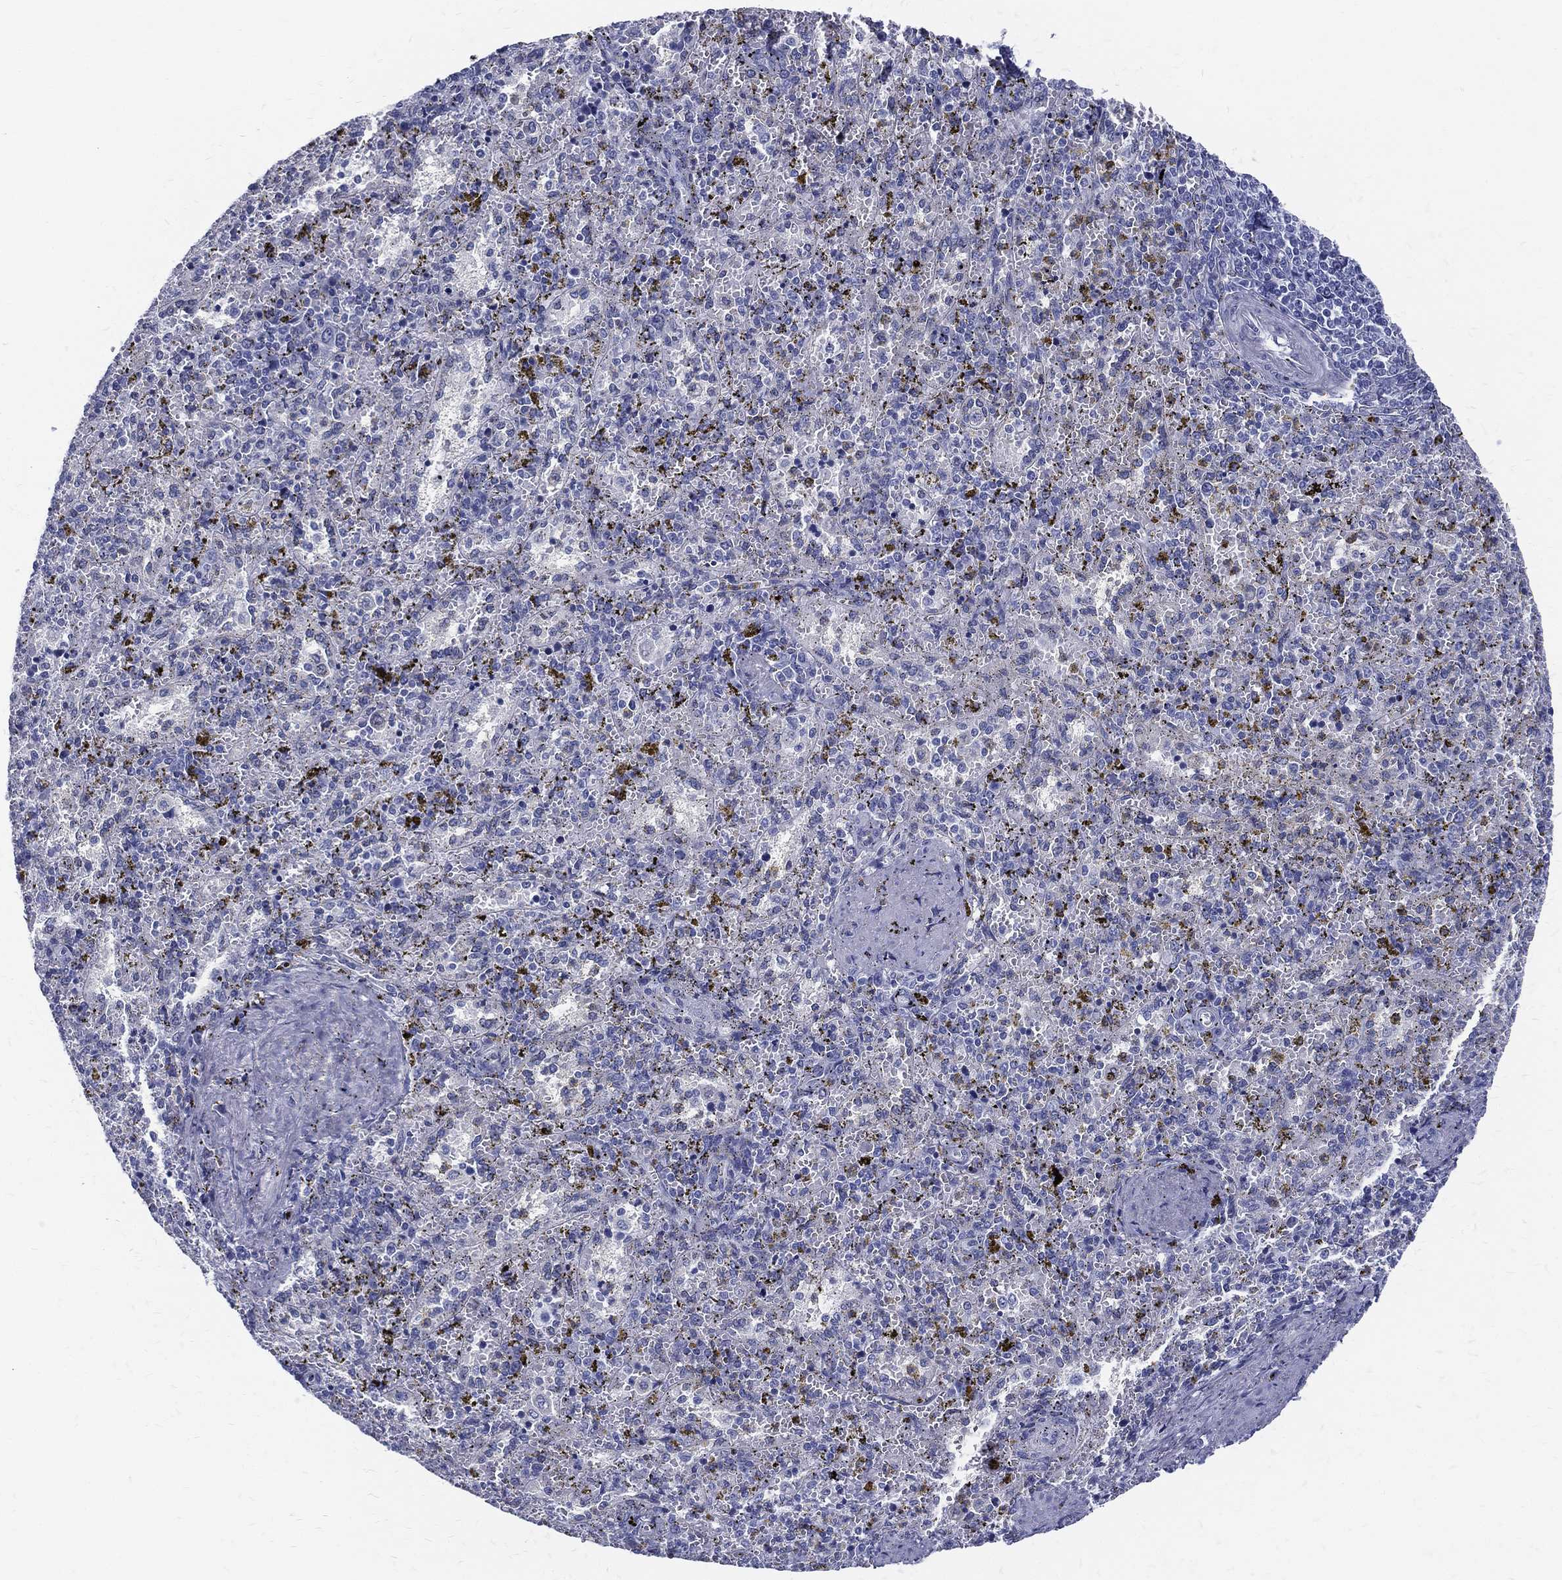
{"staining": {"intensity": "negative", "quantity": "none", "location": "none"}, "tissue": "spleen", "cell_type": "Cells in red pulp", "image_type": "normal", "snomed": [{"axis": "morphology", "description": "Normal tissue, NOS"}, {"axis": "topography", "description": "Spleen"}], "caption": "Cells in red pulp show no significant protein expression in normal spleen. (DAB IHC with hematoxylin counter stain).", "gene": "RSPH4A", "patient": {"sex": "female", "age": 50}}